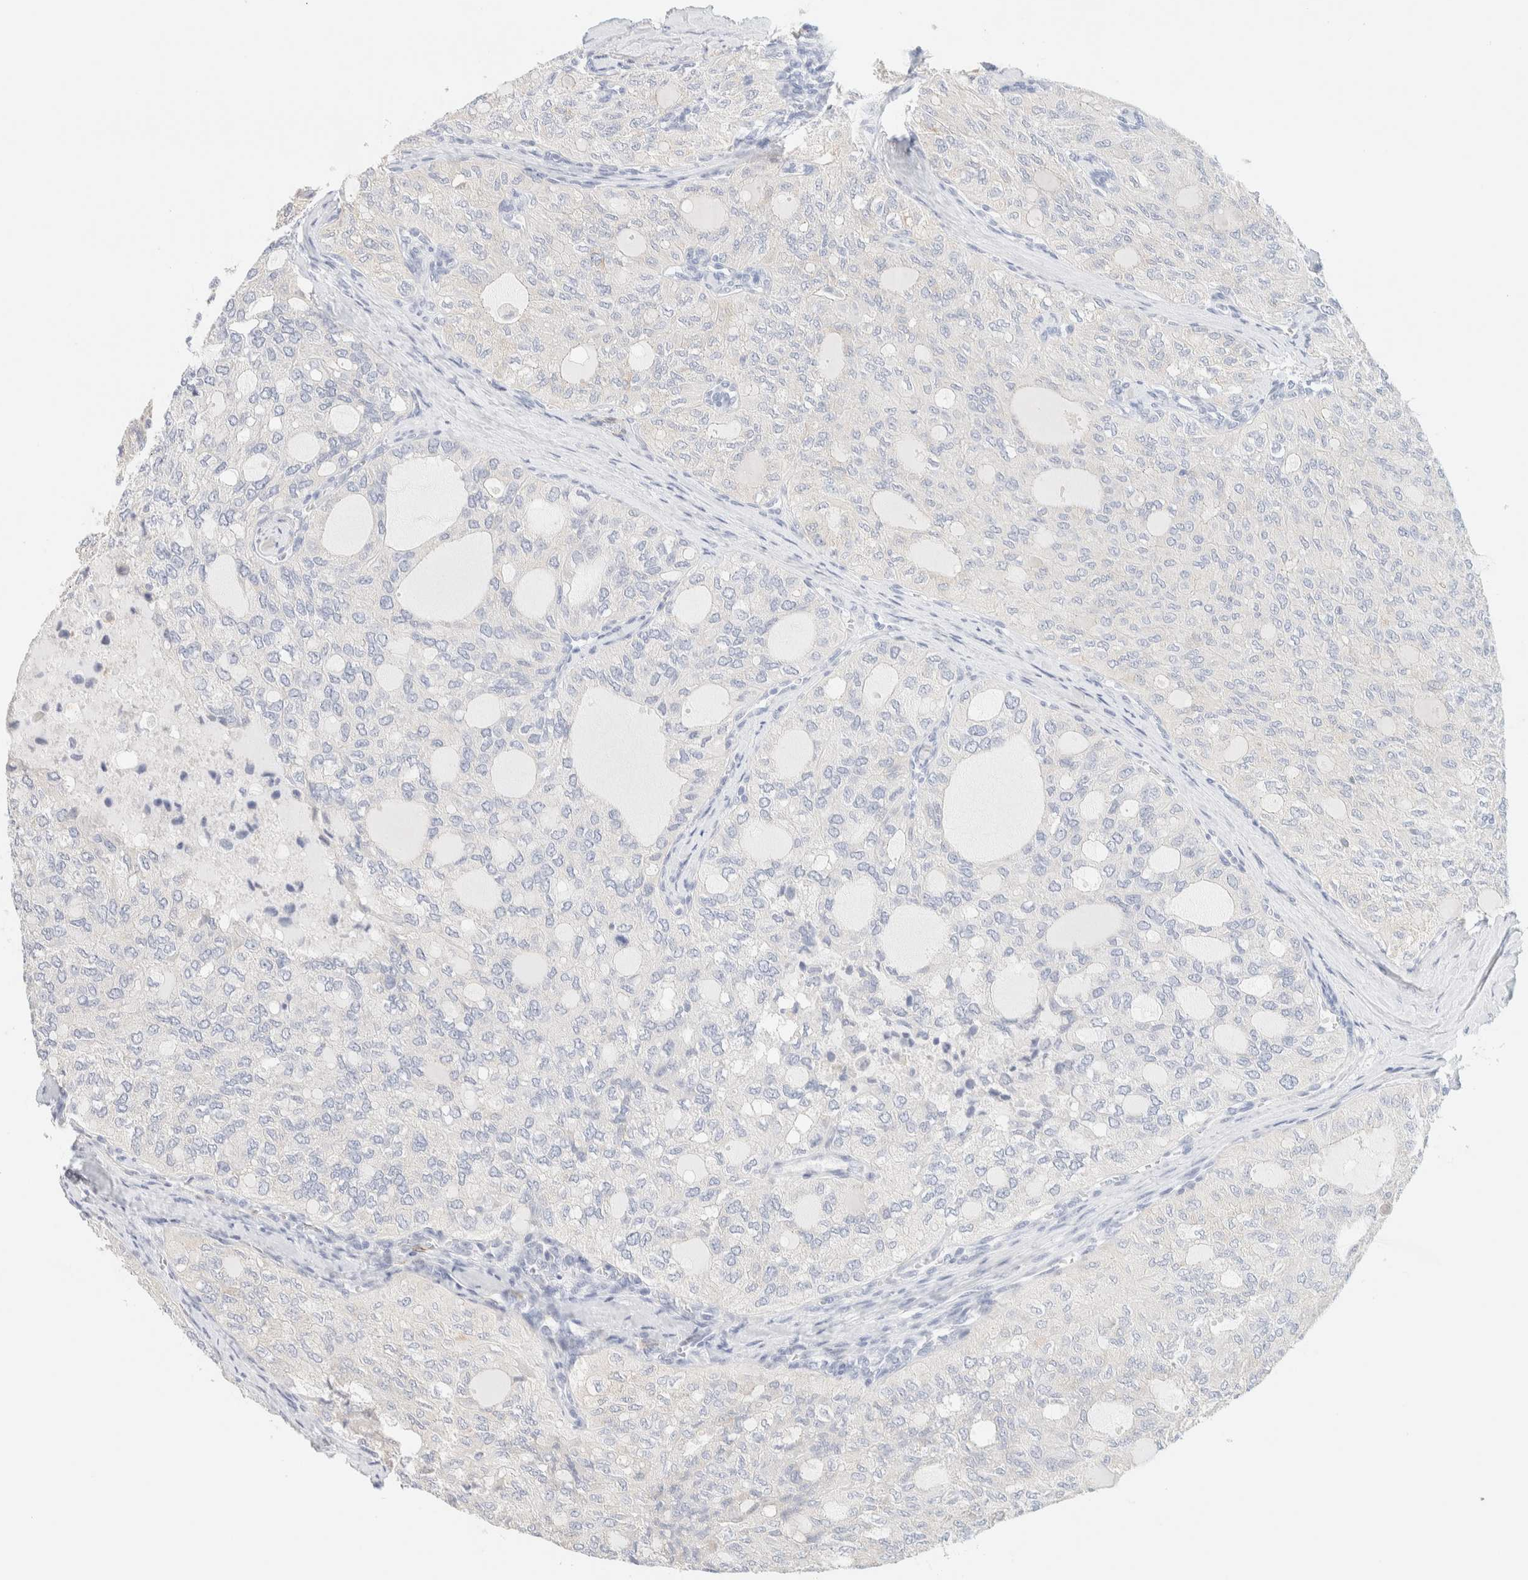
{"staining": {"intensity": "weak", "quantity": "<25%", "location": "cytoplasmic/membranous"}, "tissue": "thyroid cancer", "cell_type": "Tumor cells", "image_type": "cancer", "snomed": [{"axis": "morphology", "description": "Follicular adenoma carcinoma, NOS"}, {"axis": "topography", "description": "Thyroid gland"}], "caption": "This histopathology image is of thyroid cancer (follicular adenoma carcinoma) stained with immunohistochemistry to label a protein in brown with the nuclei are counter-stained blue. There is no staining in tumor cells. (DAB (3,3'-diaminobenzidine) IHC visualized using brightfield microscopy, high magnification).", "gene": "AFMID", "patient": {"sex": "male", "age": 75}}